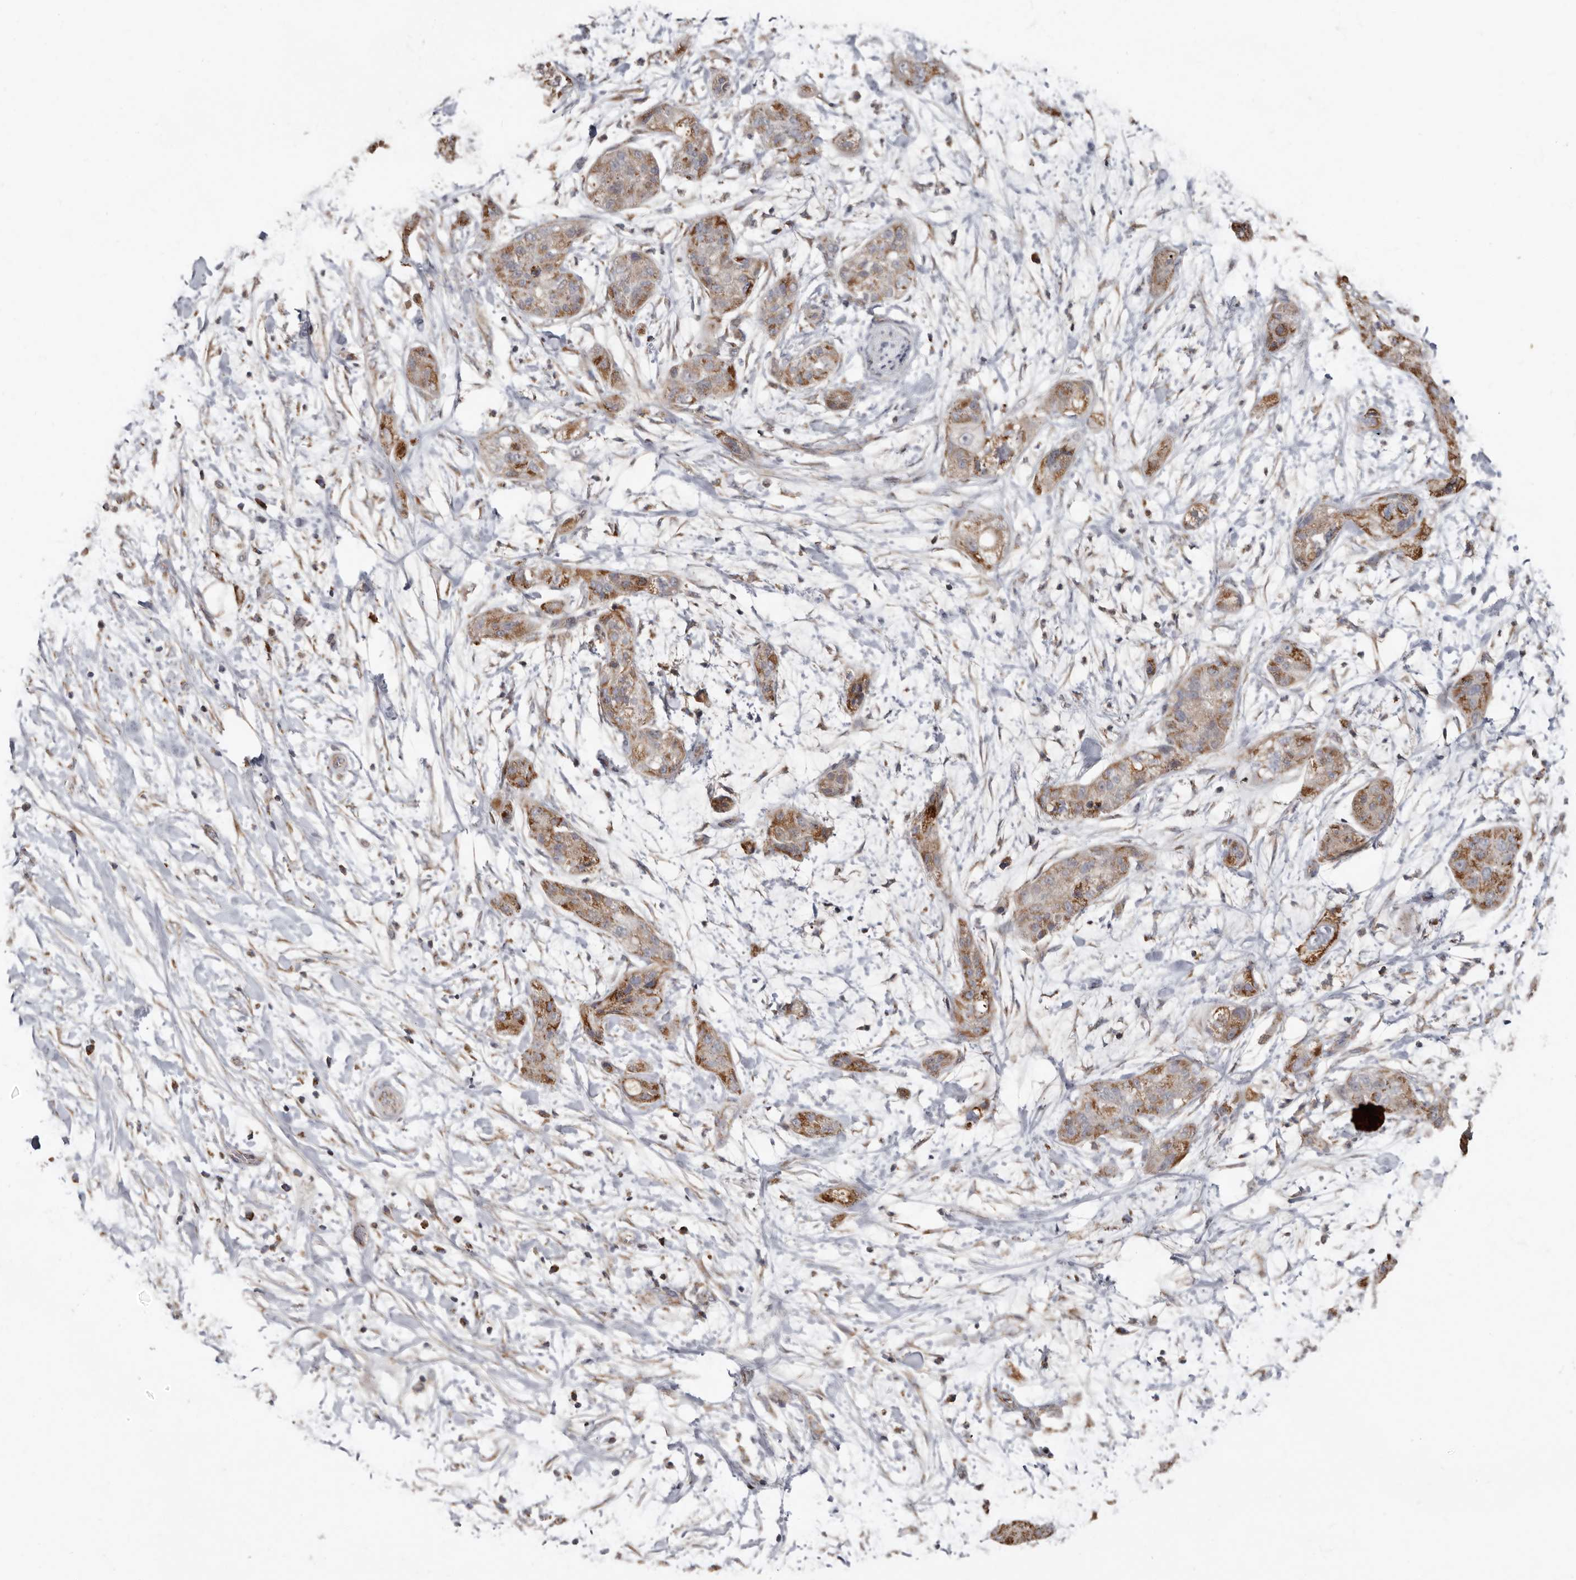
{"staining": {"intensity": "moderate", "quantity": ">75%", "location": "cytoplasmic/membranous"}, "tissue": "pancreatic cancer", "cell_type": "Tumor cells", "image_type": "cancer", "snomed": [{"axis": "morphology", "description": "Adenocarcinoma, NOS"}, {"axis": "topography", "description": "Pancreas"}], "caption": "Brown immunohistochemical staining in pancreatic adenocarcinoma demonstrates moderate cytoplasmic/membranous positivity in about >75% of tumor cells.", "gene": "KIF26B", "patient": {"sex": "female", "age": 78}}